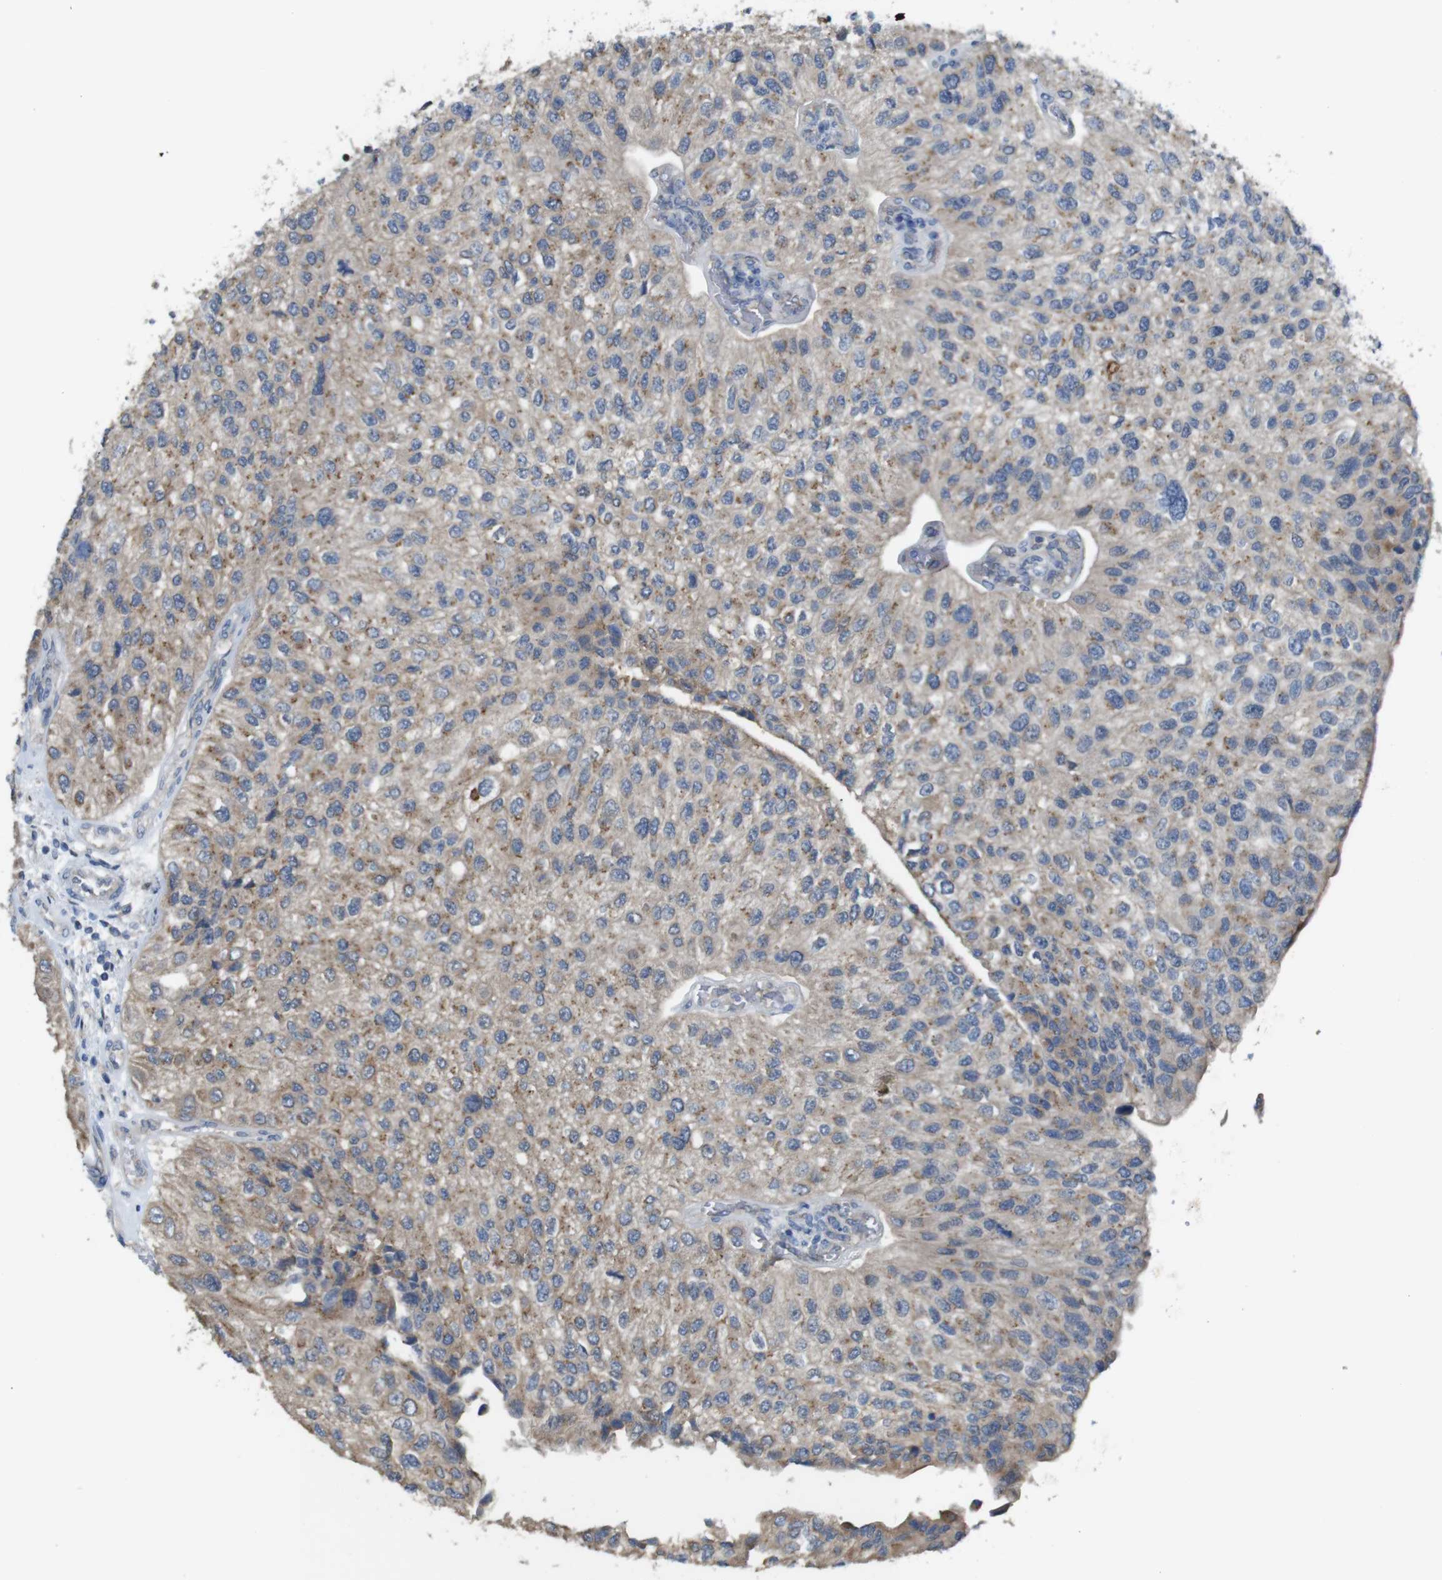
{"staining": {"intensity": "moderate", "quantity": ">75%", "location": "cytoplasmic/membranous"}, "tissue": "urothelial cancer", "cell_type": "Tumor cells", "image_type": "cancer", "snomed": [{"axis": "morphology", "description": "Urothelial carcinoma, High grade"}, {"axis": "topography", "description": "Kidney"}, {"axis": "topography", "description": "Urinary bladder"}], "caption": "There is medium levels of moderate cytoplasmic/membranous expression in tumor cells of high-grade urothelial carcinoma, as demonstrated by immunohistochemical staining (brown color).", "gene": "CDC34", "patient": {"sex": "male", "age": 77}}